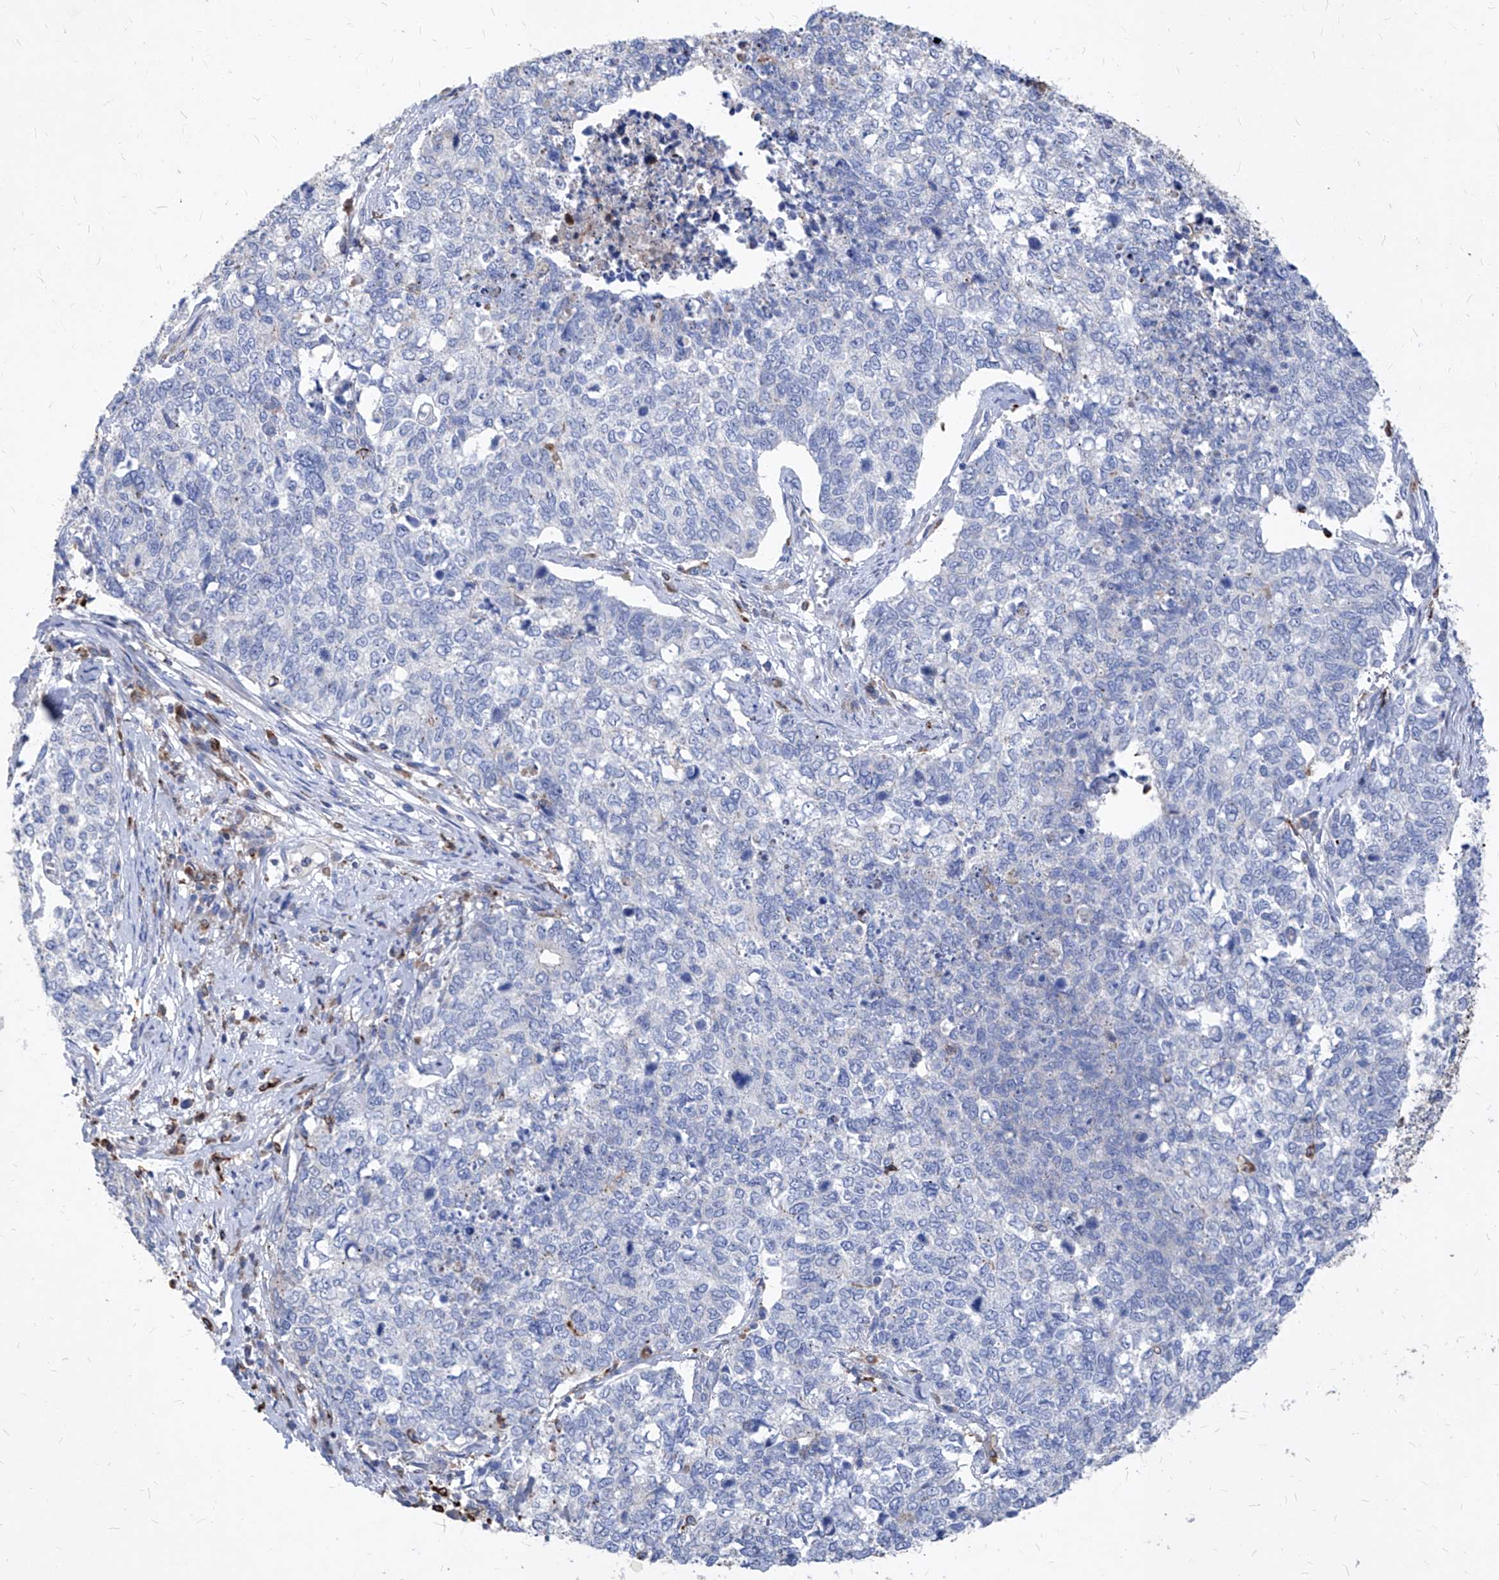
{"staining": {"intensity": "negative", "quantity": "none", "location": "none"}, "tissue": "cervical cancer", "cell_type": "Tumor cells", "image_type": "cancer", "snomed": [{"axis": "morphology", "description": "Squamous cell carcinoma, NOS"}, {"axis": "topography", "description": "Cervix"}], "caption": "There is no significant expression in tumor cells of cervical cancer (squamous cell carcinoma). The staining is performed using DAB brown chromogen with nuclei counter-stained in using hematoxylin.", "gene": "UBOX5", "patient": {"sex": "female", "age": 63}}